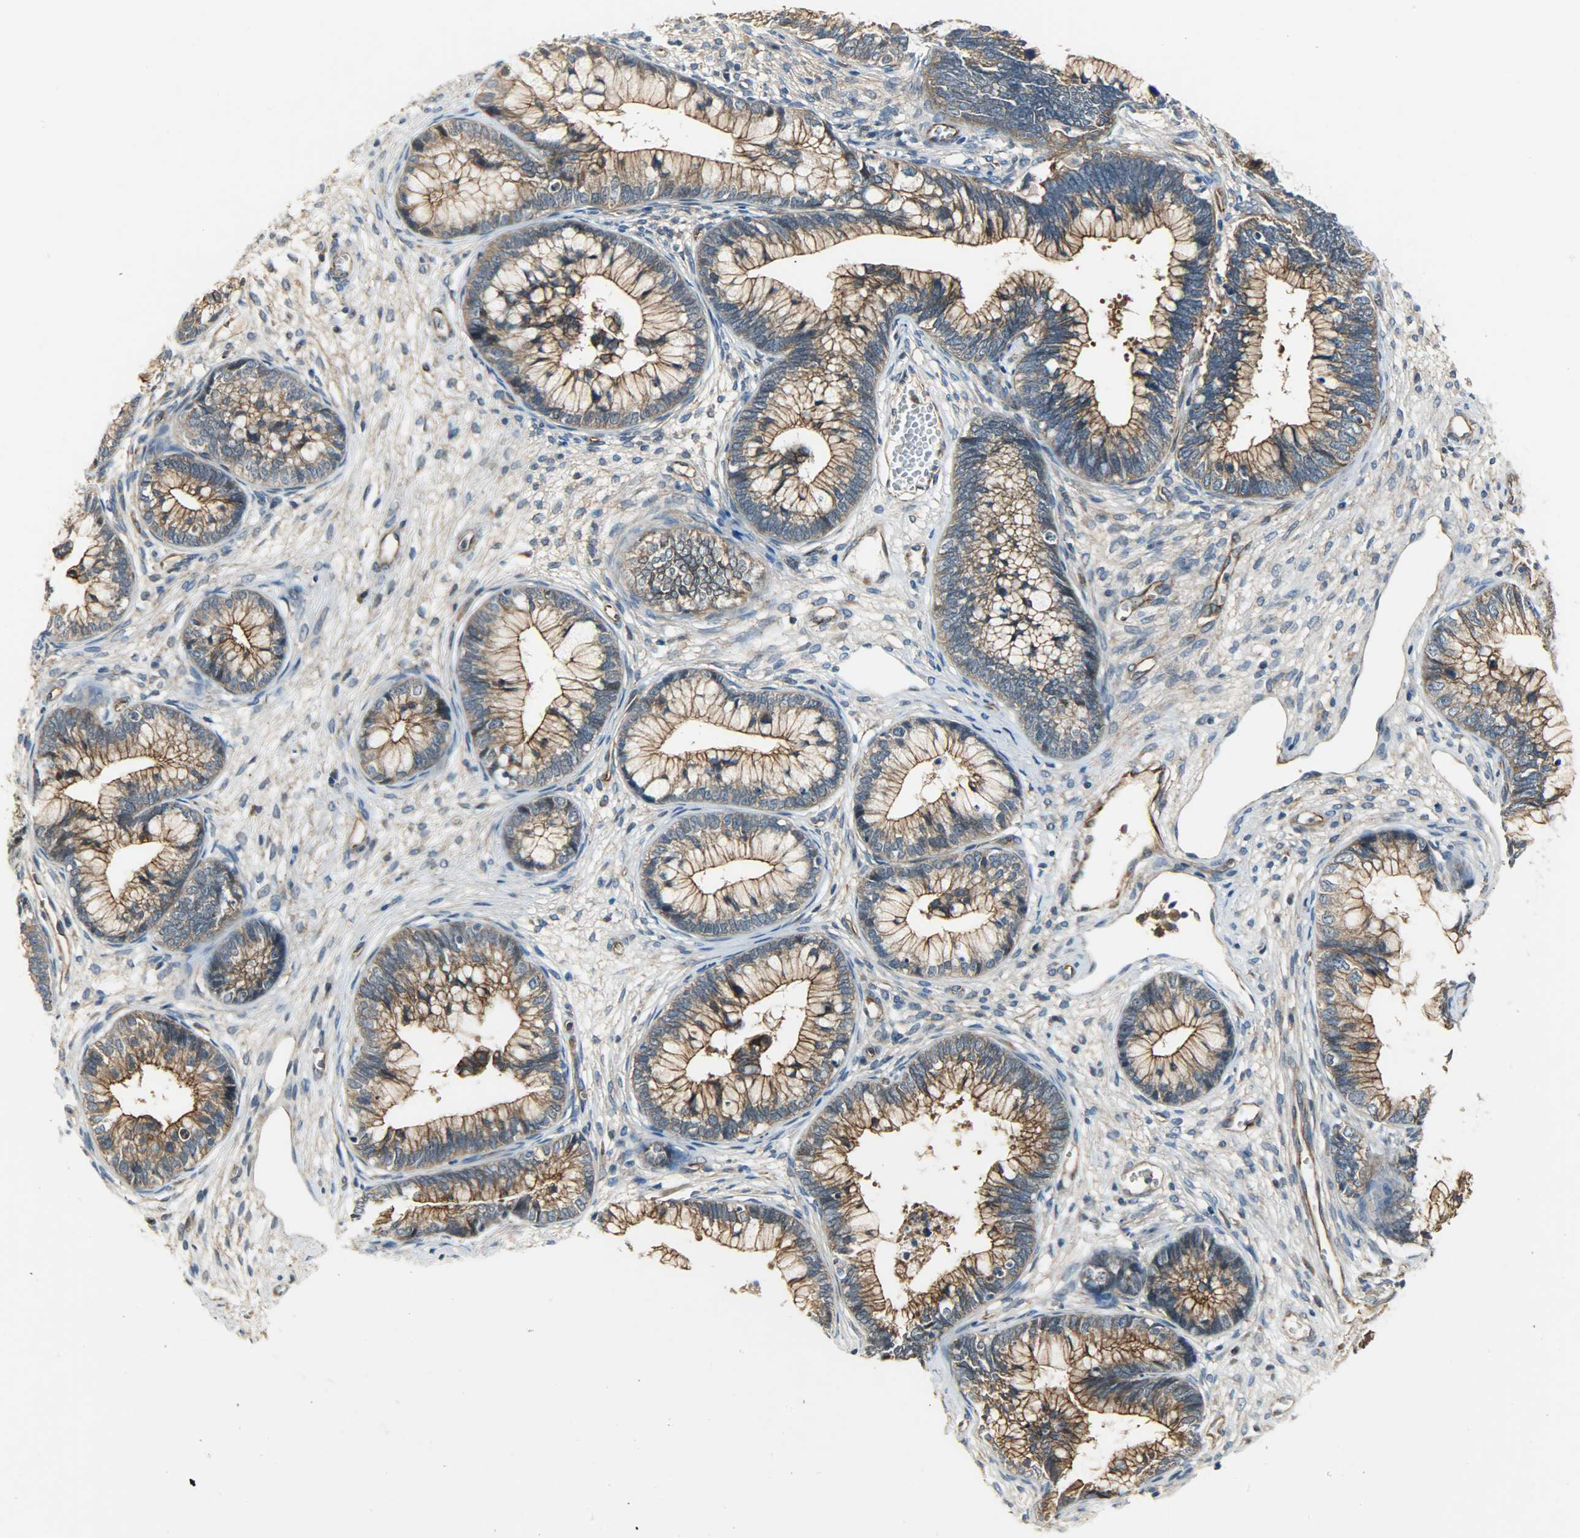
{"staining": {"intensity": "moderate", "quantity": ">75%", "location": "cytoplasmic/membranous"}, "tissue": "cervical cancer", "cell_type": "Tumor cells", "image_type": "cancer", "snomed": [{"axis": "morphology", "description": "Adenocarcinoma, NOS"}, {"axis": "topography", "description": "Cervix"}], "caption": "Cervical cancer was stained to show a protein in brown. There is medium levels of moderate cytoplasmic/membranous expression in about >75% of tumor cells. The staining is performed using DAB brown chromogen to label protein expression. The nuclei are counter-stained blue using hematoxylin.", "gene": "KIAA1217", "patient": {"sex": "female", "age": 44}}